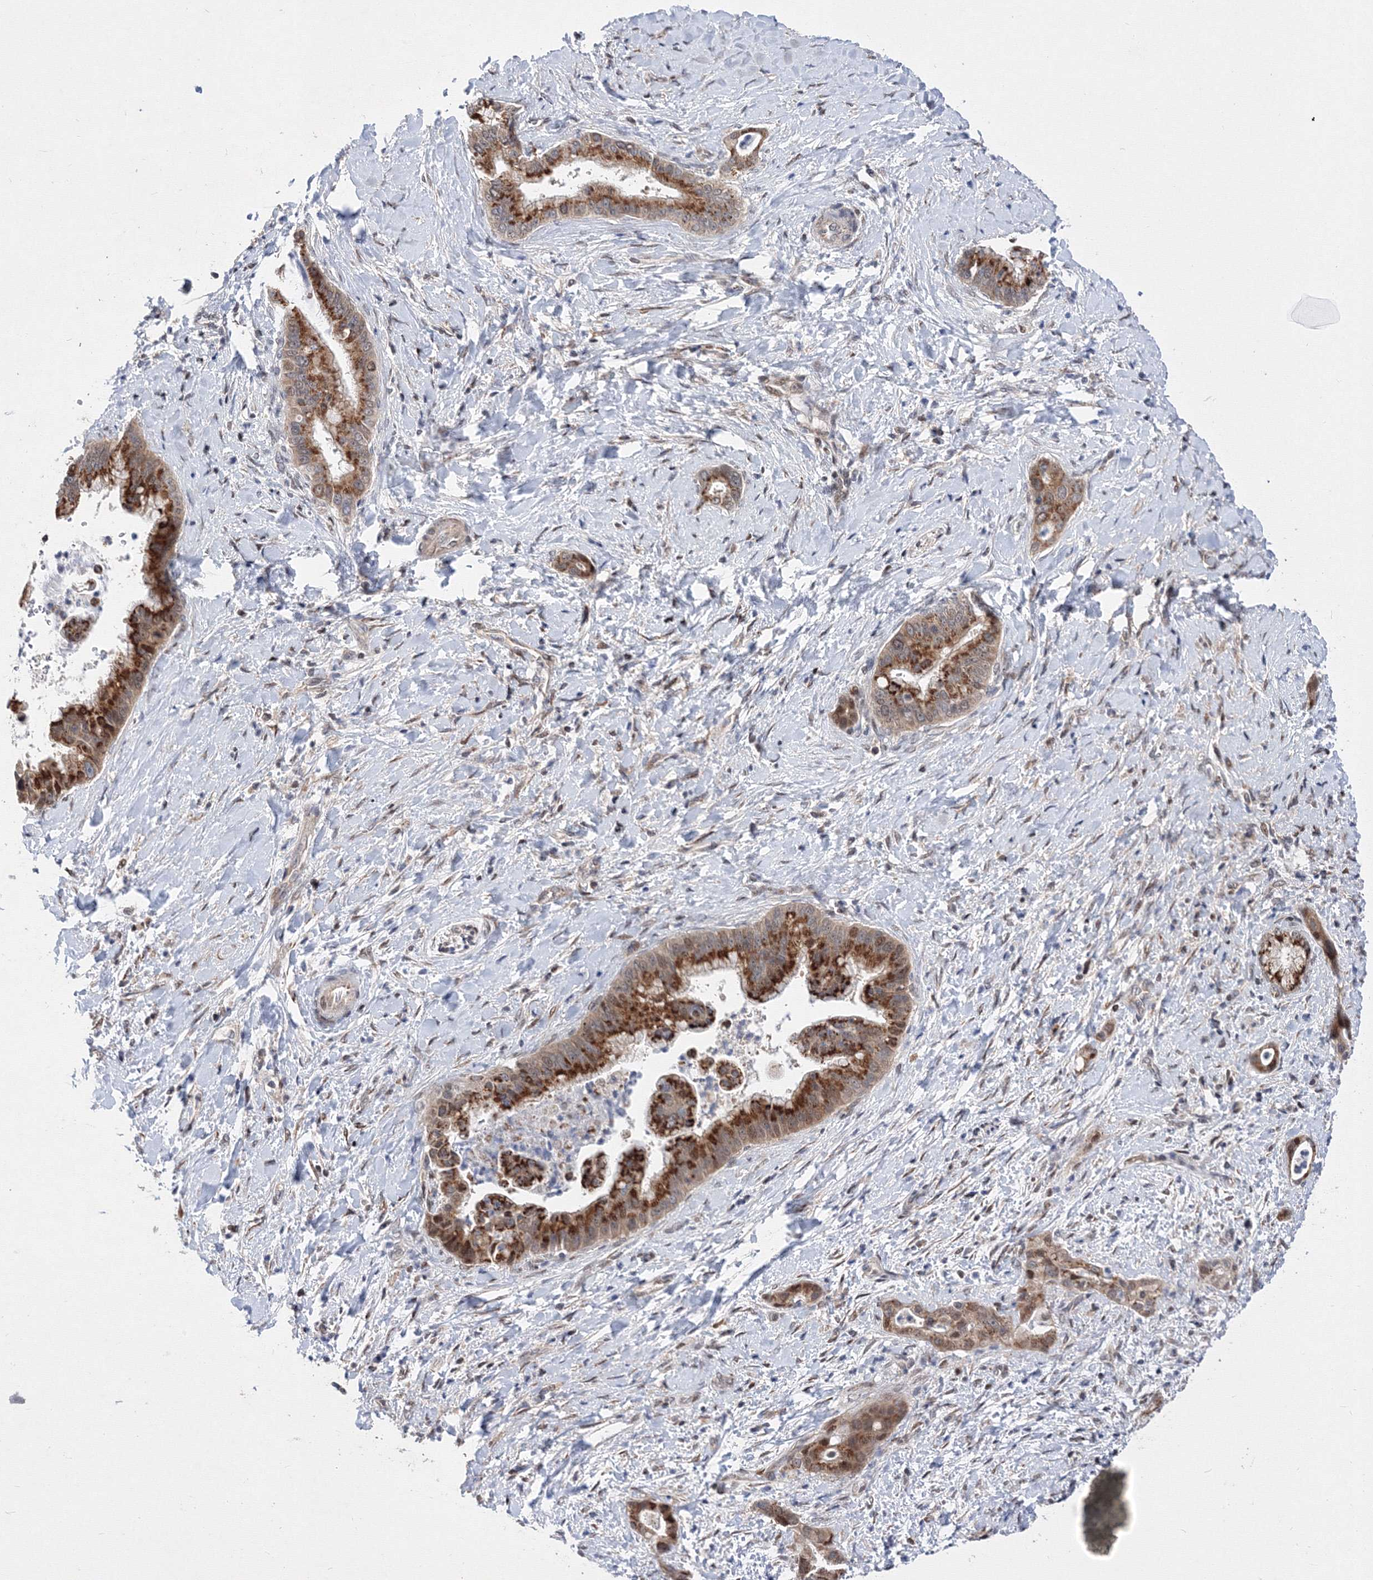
{"staining": {"intensity": "strong", "quantity": ">75%", "location": "cytoplasmic/membranous"}, "tissue": "liver cancer", "cell_type": "Tumor cells", "image_type": "cancer", "snomed": [{"axis": "morphology", "description": "Cholangiocarcinoma"}, {"axis": "topography", "description": "Liver"}], "caption": "Liver cancer stained with DAB immunohistochemistry exhibits high levels of strong cytoplasmic/membranous positivity in about >75% of tumor cells.", "gene": "GPN1", "patient": {"sex": "female", "age": 54}}